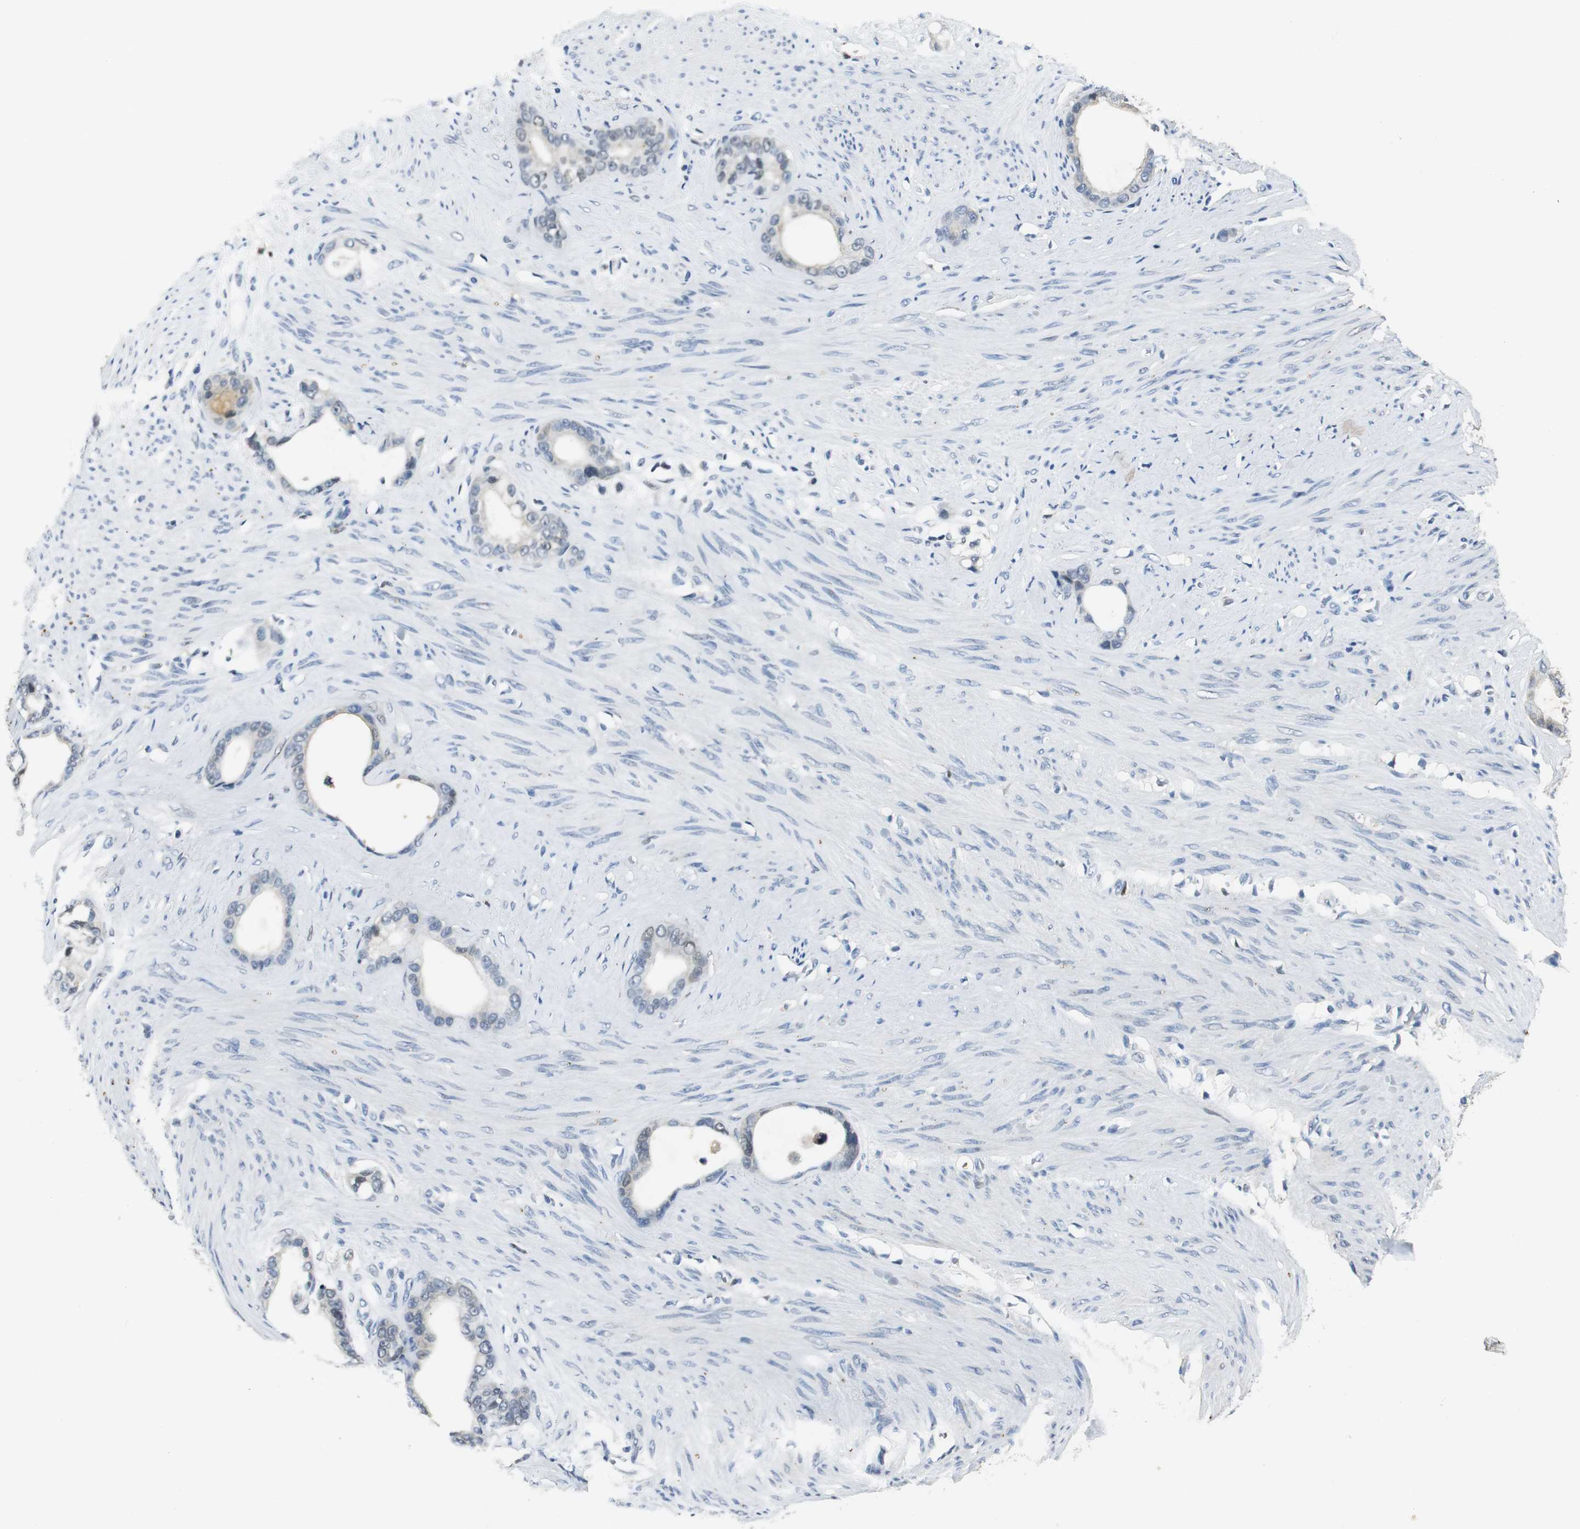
{"staining": {"intensity": "weak", "quantity": "<25%", "location": "cytoplasmic/membranous"}, "tissue": "stomach cancer", "cell_type": "Tumor cells", "image_type": "cancer", "snomed": [{"axis": "morphology", "description": "Adenocarcinoma, NOS"}, {"axis": "topography", "description": "Stomach"}], "caption": "The image exhibits no staining of tumor cells in stomach cancer.", "gene": "ME1", "patient": {"sex": "female", "age": 75}}